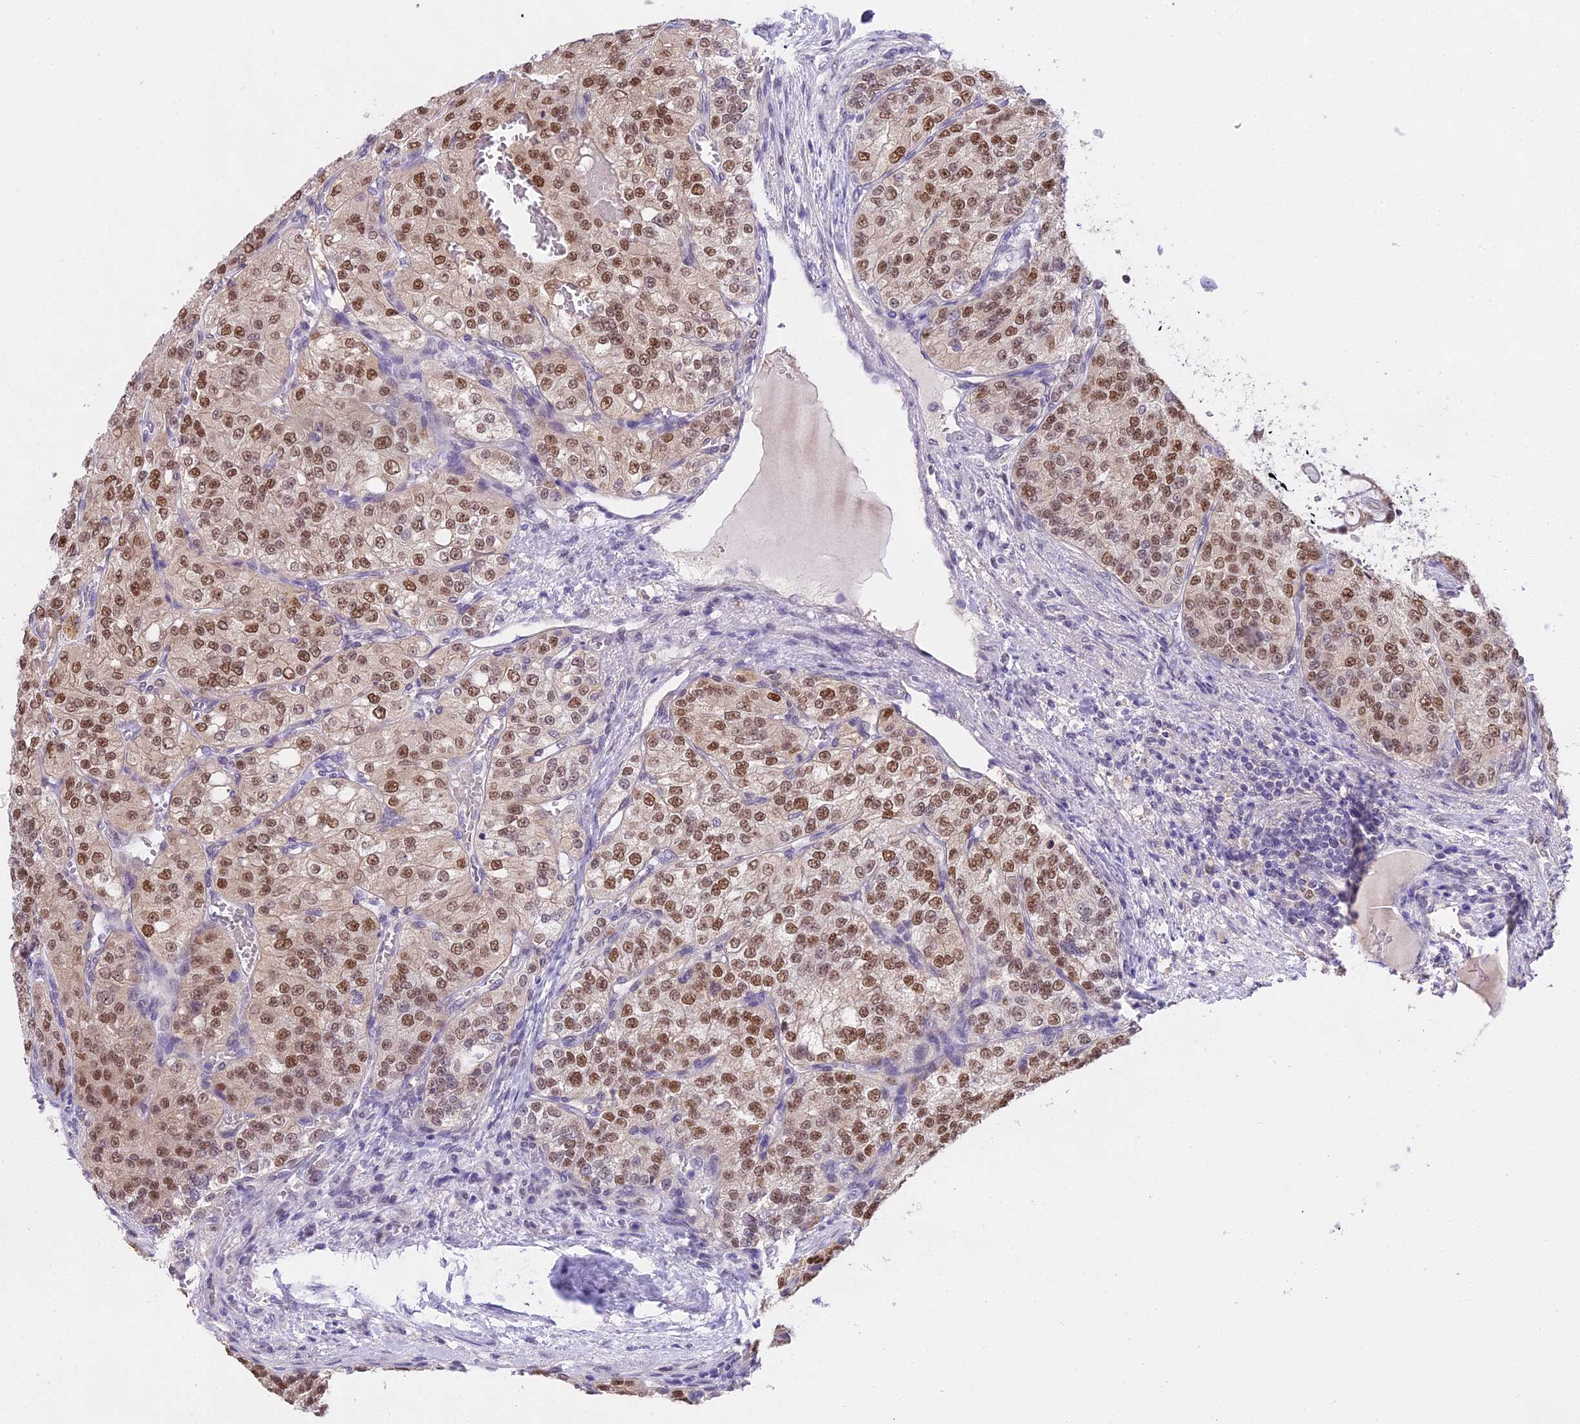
{"staining": {"intensity": "strong", "quantity": "25%-75%", "location": "nuclear"}, "tissue": "renal cancer", "cell_type": "Tumor cells", "image_type": "cancer", "snomed": [{"axis": "morphology", "description": "Adenocarcinoma, NOS"}, {"axis": "topography", "description": "Kidney"}], "caption": "DAB (3,3'-diaminobenzidine) immunohistochemical staining of renal cancer (adenocarcinoma) shows strong nuclear protein positivity in about 25%-75% of tumor cells. (Stains: DAB in brown, nuclei in blue, Microscopy: brightfield microscopy at high magnification).", "gene": "MAT2A", "patient": {"sex": "female", "age": 63}}